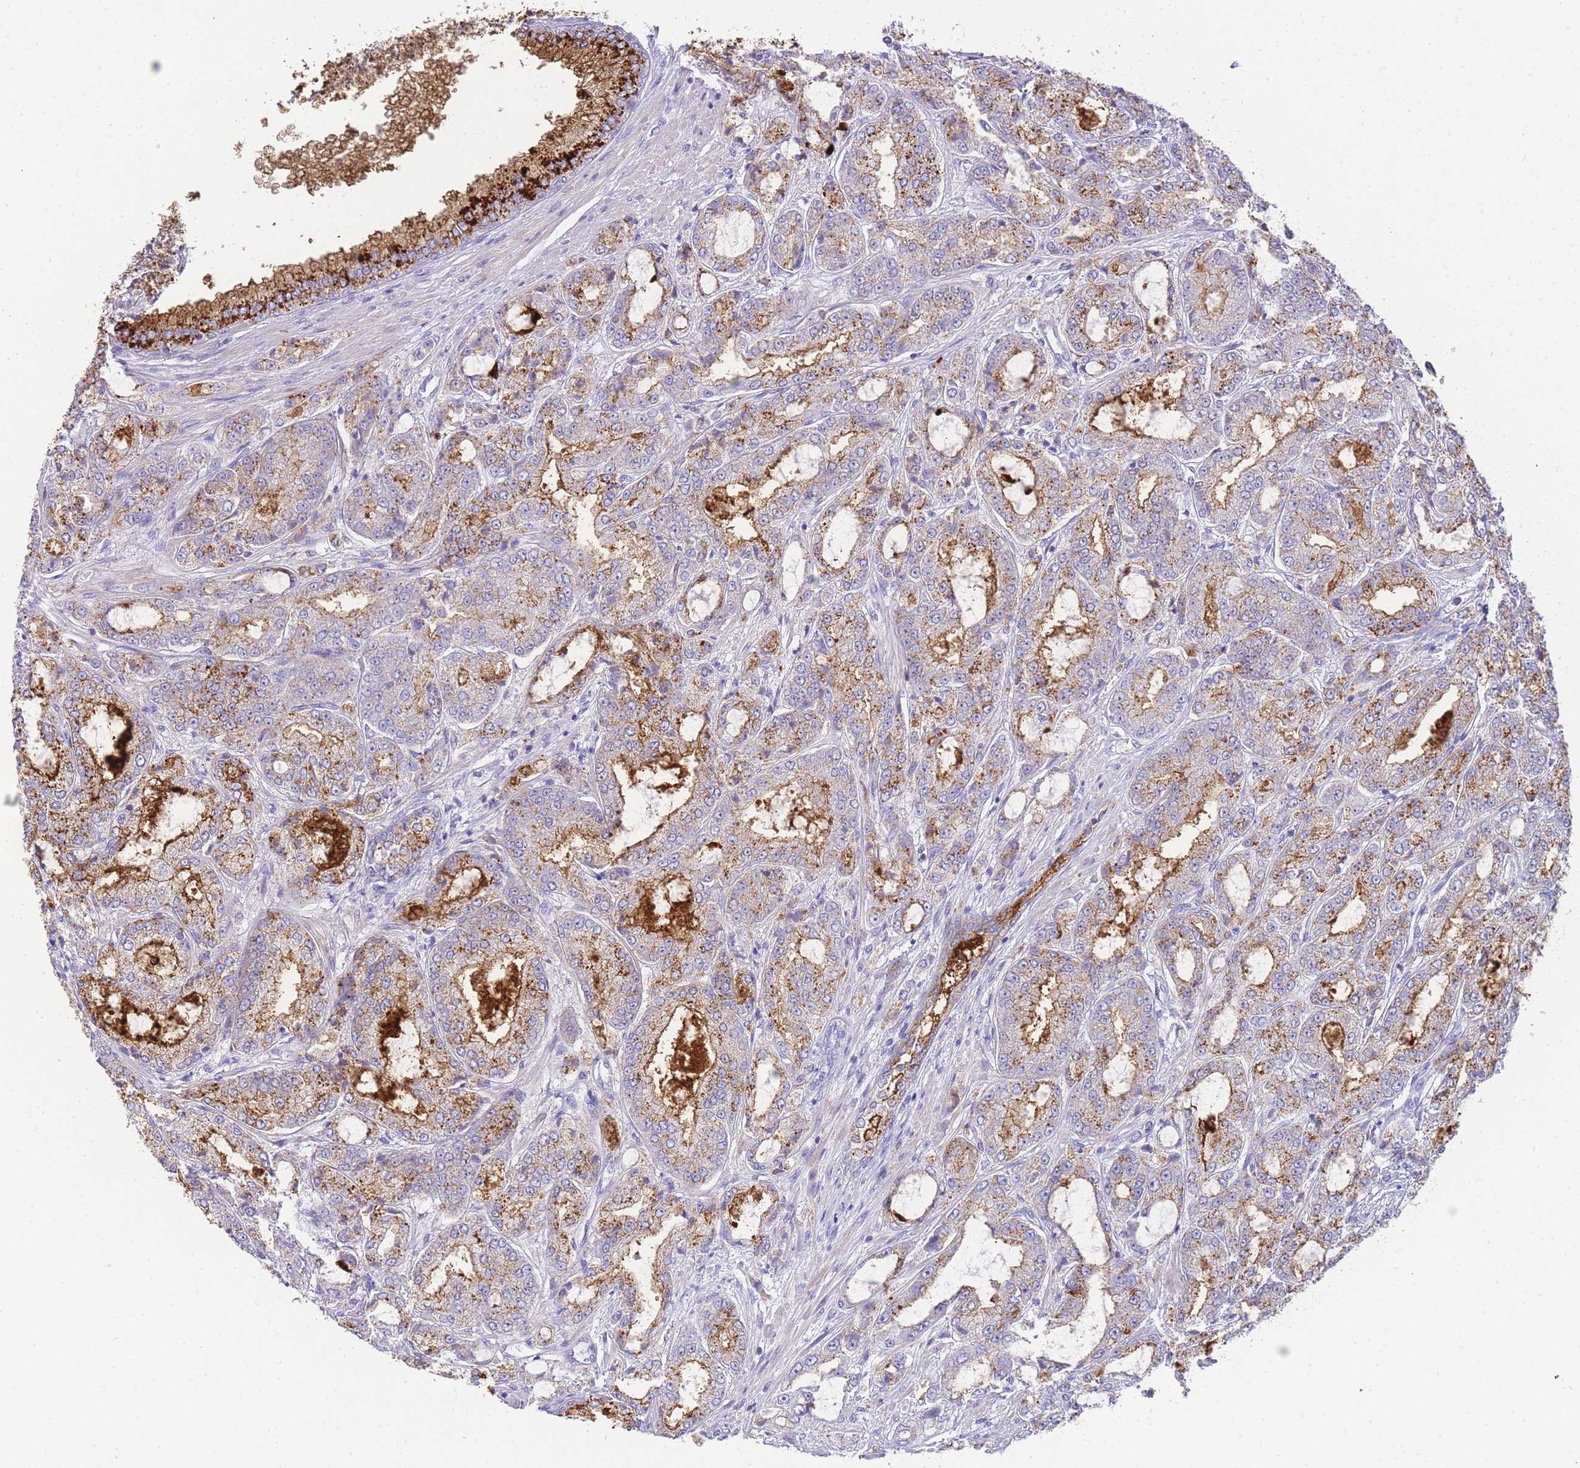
{"staining": {"intensity": "moderate", "quantity": "<25%", "location": "cytoplasmic/membranous"}, "tissue": "prostate cancer", "cell_type": "Tumor cells", "image_type": "cancer", "snomed": [{"axis": "morphology", "description": "Adenocarcinoma, High grade"}, {"axis": "topography", "description": "Prostate"}], "caption": "The immunohistochemical stain labels moderate cytoplasmic/membranous positivity in tumor cells of prostate cancer tissue.", "gene": "DPP4", "patient": {"sex": "male", "age": 71}}